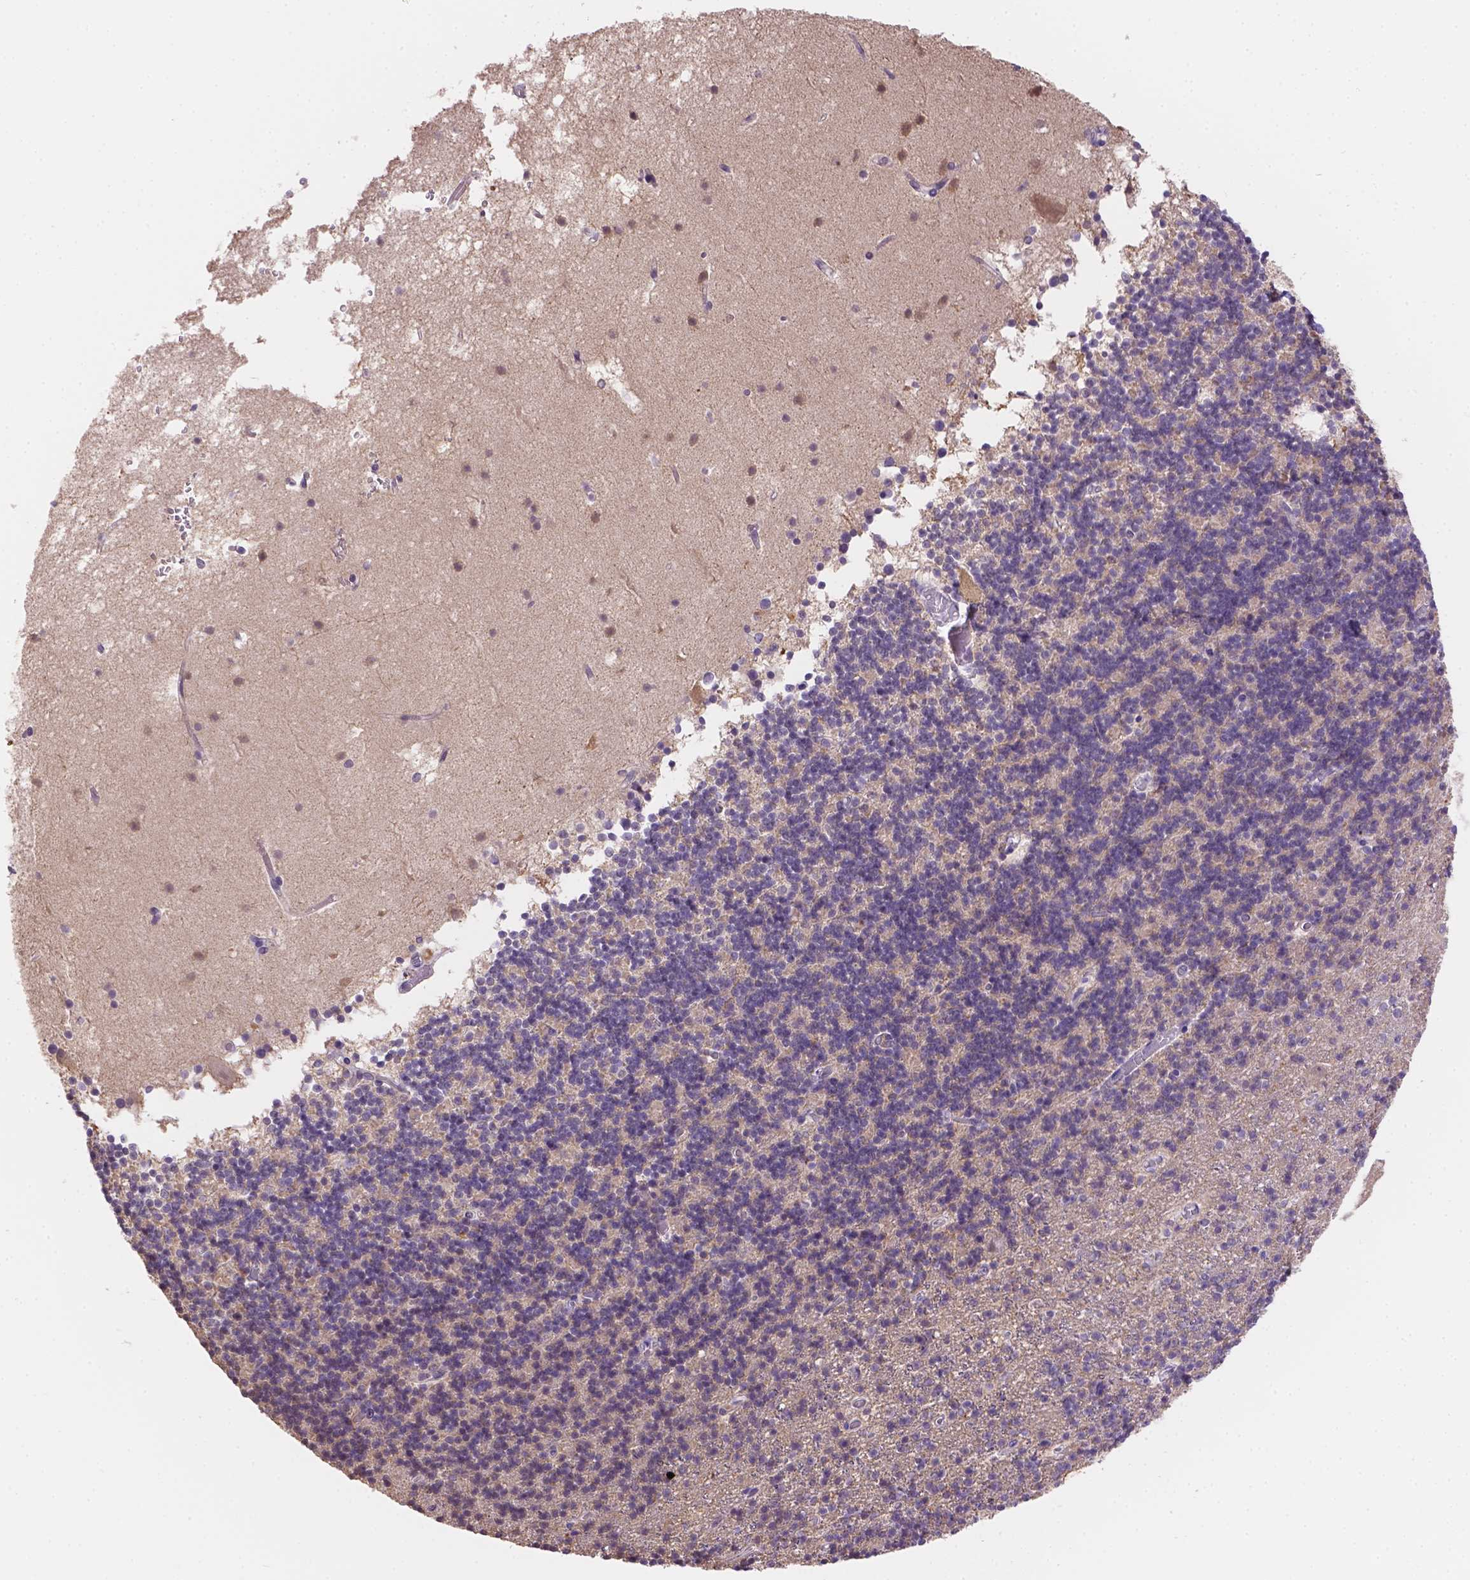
{"staining": {"intensity": "weak", "quantity": "25%-75%", "location": "cytoplasmic/membranous"}, "tissue": "cerebellum", "cell_type": "Cells in granular layer", "image_type": "normal", "snomed": [{"axis": "morphology", "description": "Normal tissue, NOS"}, {"axis": "topography", "description": "Cerebellum"}], "caption": "About 25%-75% of cells in granular layer in unremarkable human cerebellum show weak cytoplasmic/membranous protein positivity as visualized by brown immunohistochemical staining.", "gene": "NXPE2", "patient": {"sex": "male", "age": 70}}